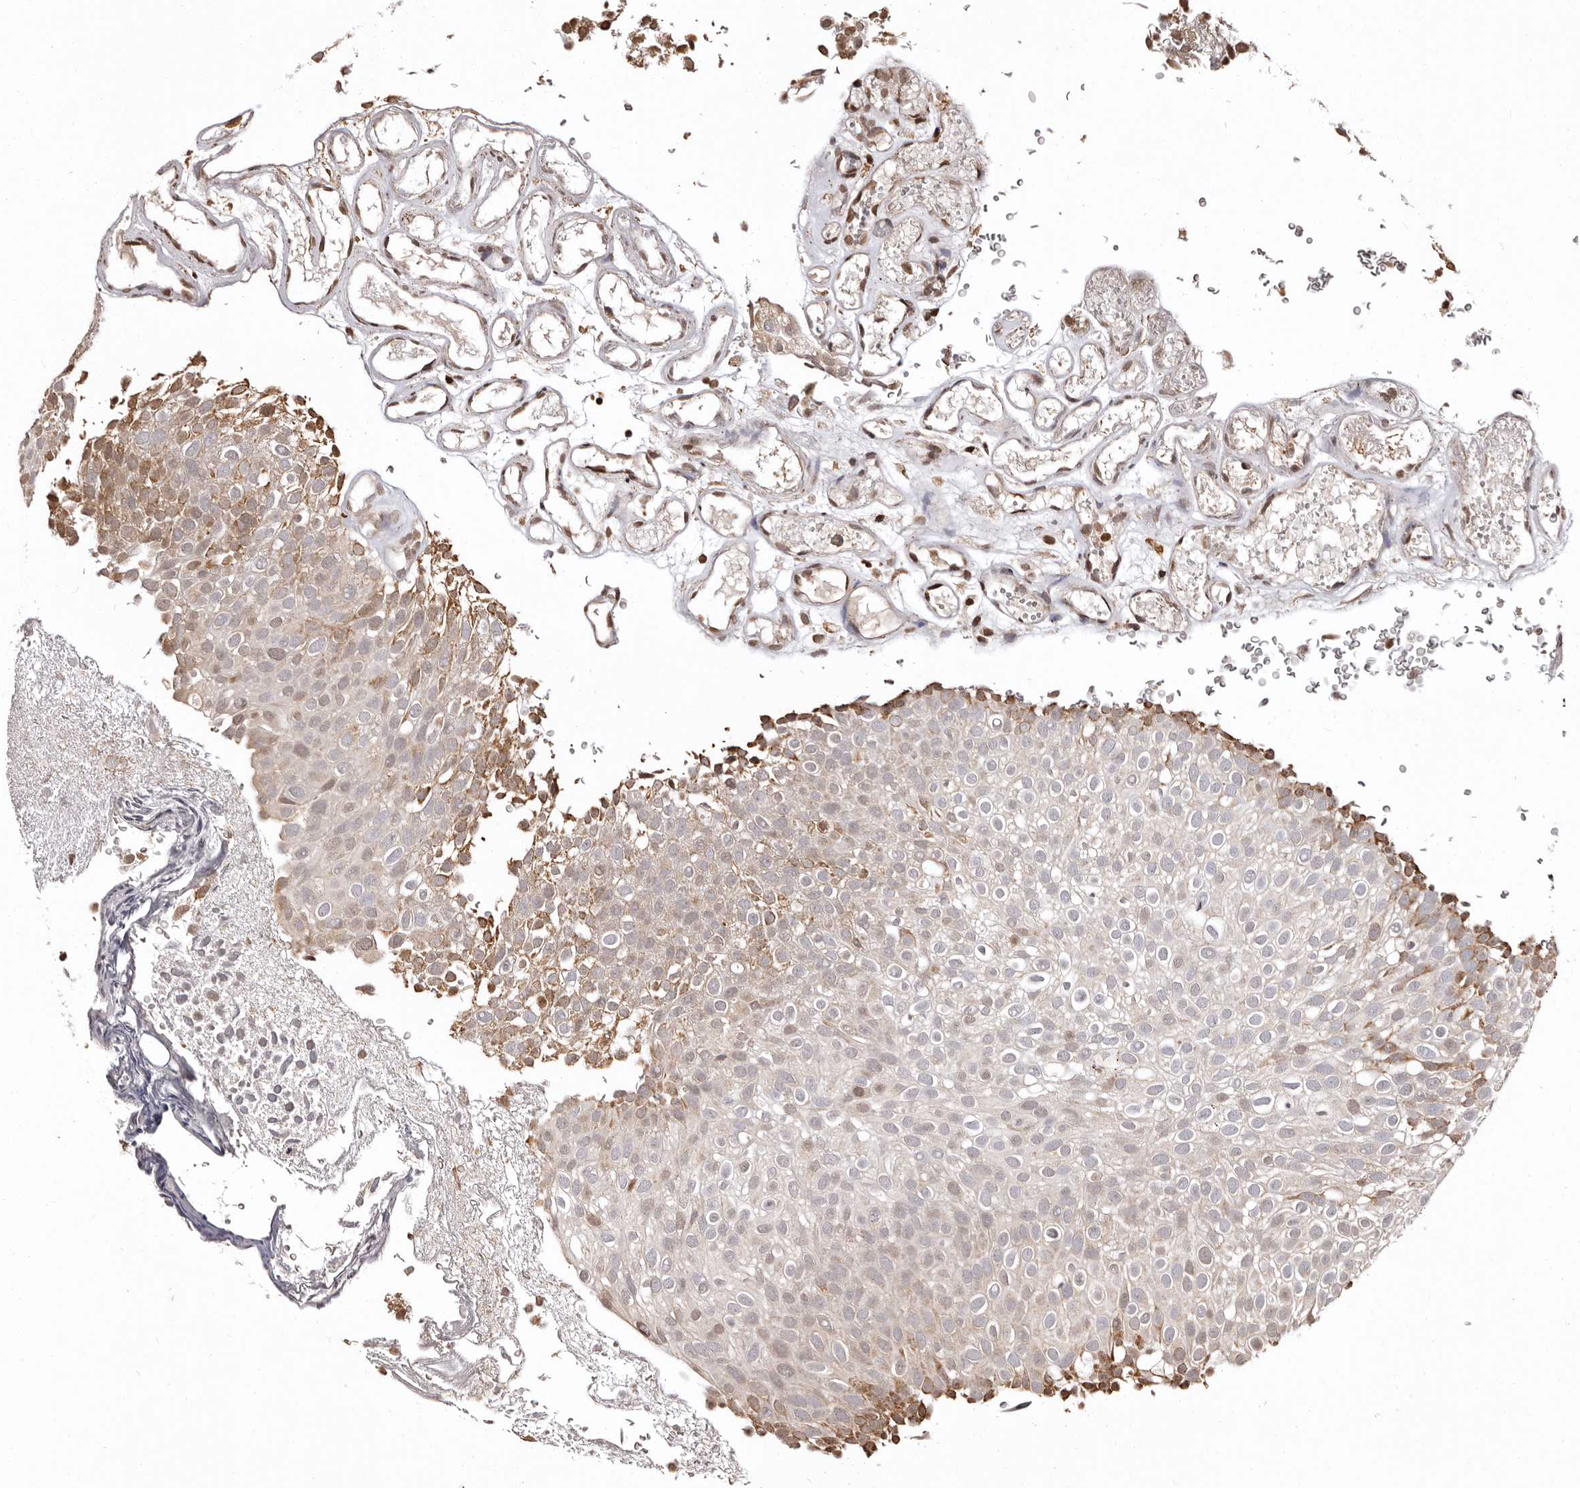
{"staining": {"intensity": "moderate", "quantity": ">75%", "location": "nuclear"}, "tissue": "urothelial cancer", "cell_type": "Tumor cells", "image_type": "cancer", "snomed": [{"axis": "morphology", "description": "Urothelial carcinoma, Low grade"}, {"axis": "topography", "description": "Urinary bladder"}], "caption": "Immunohistochemistry photomicrograph of neoplastic tissue: urothelial carcinoma (low-grade) stained using immunohistochemistry (IHC) displays medium levels of moderate protein expression localized specifically in the nuclear of tumor cells, appearing as a nuclear brown color.", "gene": "CCDC190", "patient": {"sex": "male", "age": 78}}